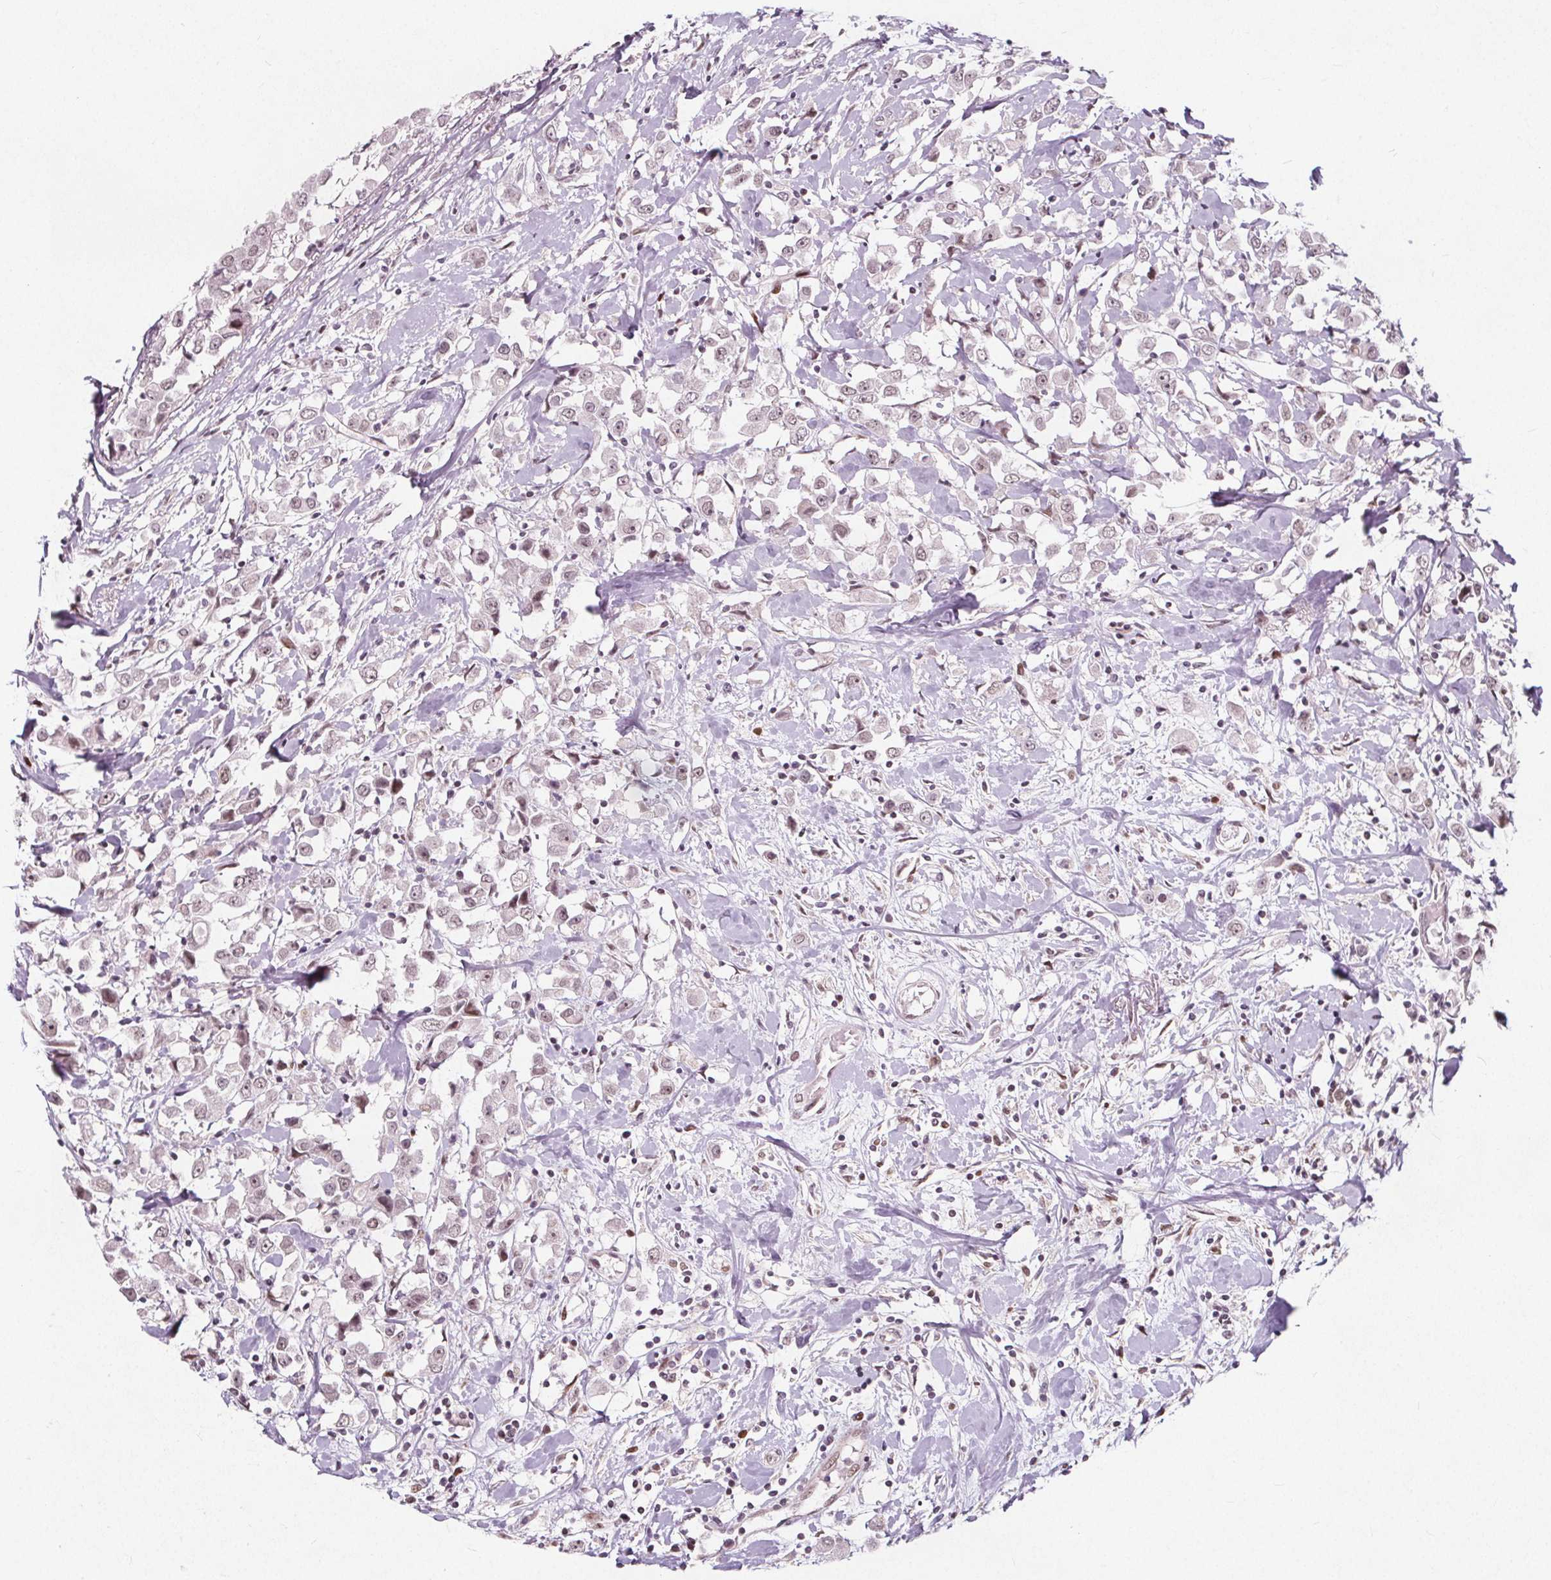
{"staining": {"intensity": "weak", "quantity": ">75%", "location": "nuclear"}, "tissue": "breast cancer", "cell_type": "Tumor cells", "image_type": "cancer", "snomed": [{"axis": "morphology", "description": "Duct carcinoma"}, {"axis": "topography", "description": "Breast"}], "caption": "Immunohistochemistry micrograph of neoplastic tissue: human intraductal carcinoma (breast) stained using IHC displays low levels of weak protein expression localized specifically in the nuclear of tumor cells, appearing as a nuclear brown color.", "gene": "TAF6L", "patient": {"sex": "female", "age": 61}}